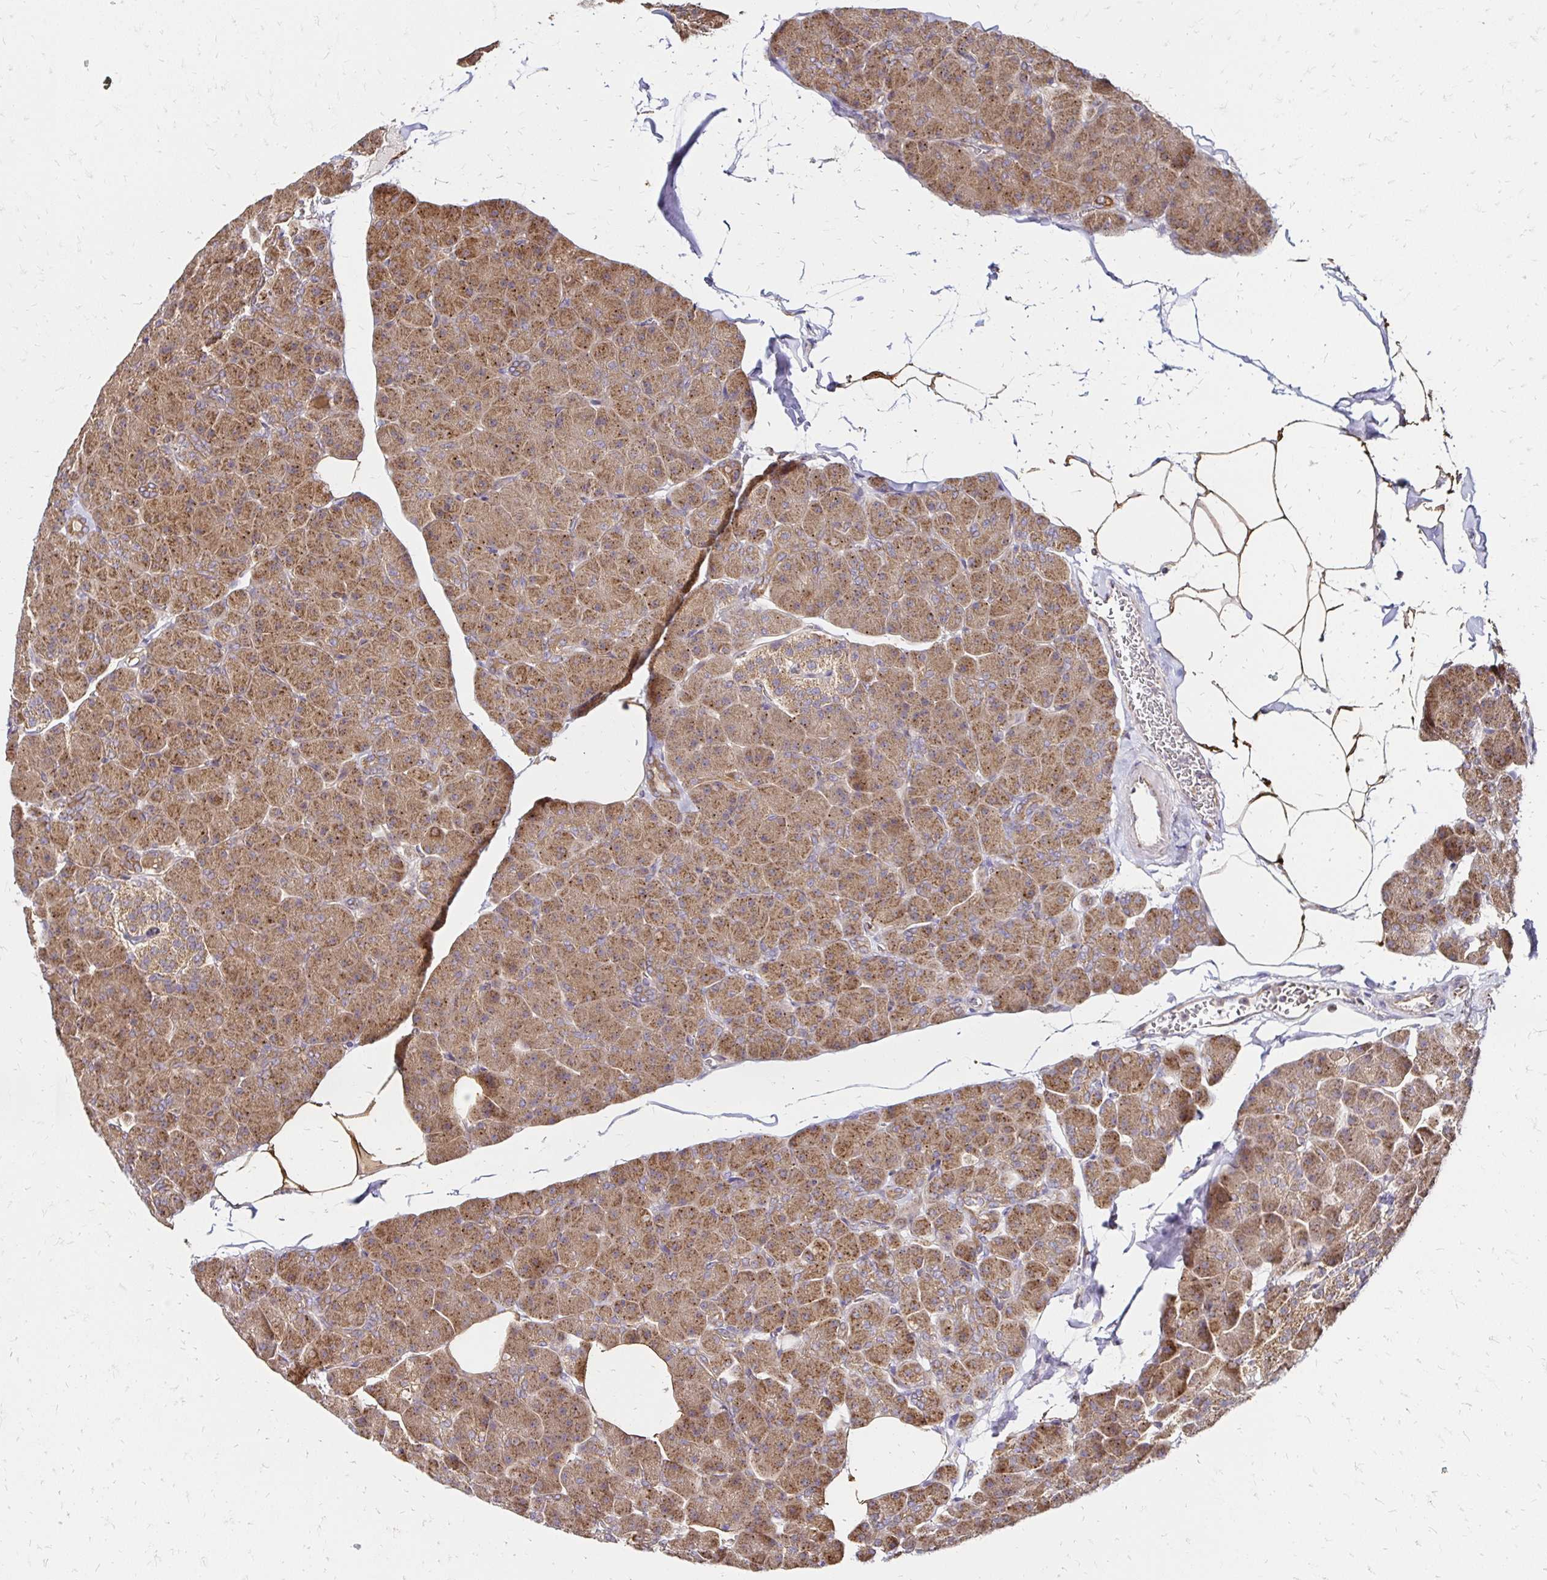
{"staining": {"intensity": "moderate", "quantity": ">75%", "location": "cytoplasmic/membranous"}, "tissue": "pancreas", "cell_type": "Exocrine glandular cells", "image_type": "normal", "snomed": [{"axis": "morphology", "description": "Normal tissue, NOS"}, {"axis": "topography", "description": "Pancreas"}], "caption": "Protein analysis of unremarkable pancreas reveals moderate cytoplasmic/membranous staining in about >75% of exocrine glandular cells. The staining was performed using DAB, with brown indicating positive protein expression. Nuclei are stained blue with hematoxylin.", "gene": "ZW10", "patient": {"sex": "male", "age": 35}}